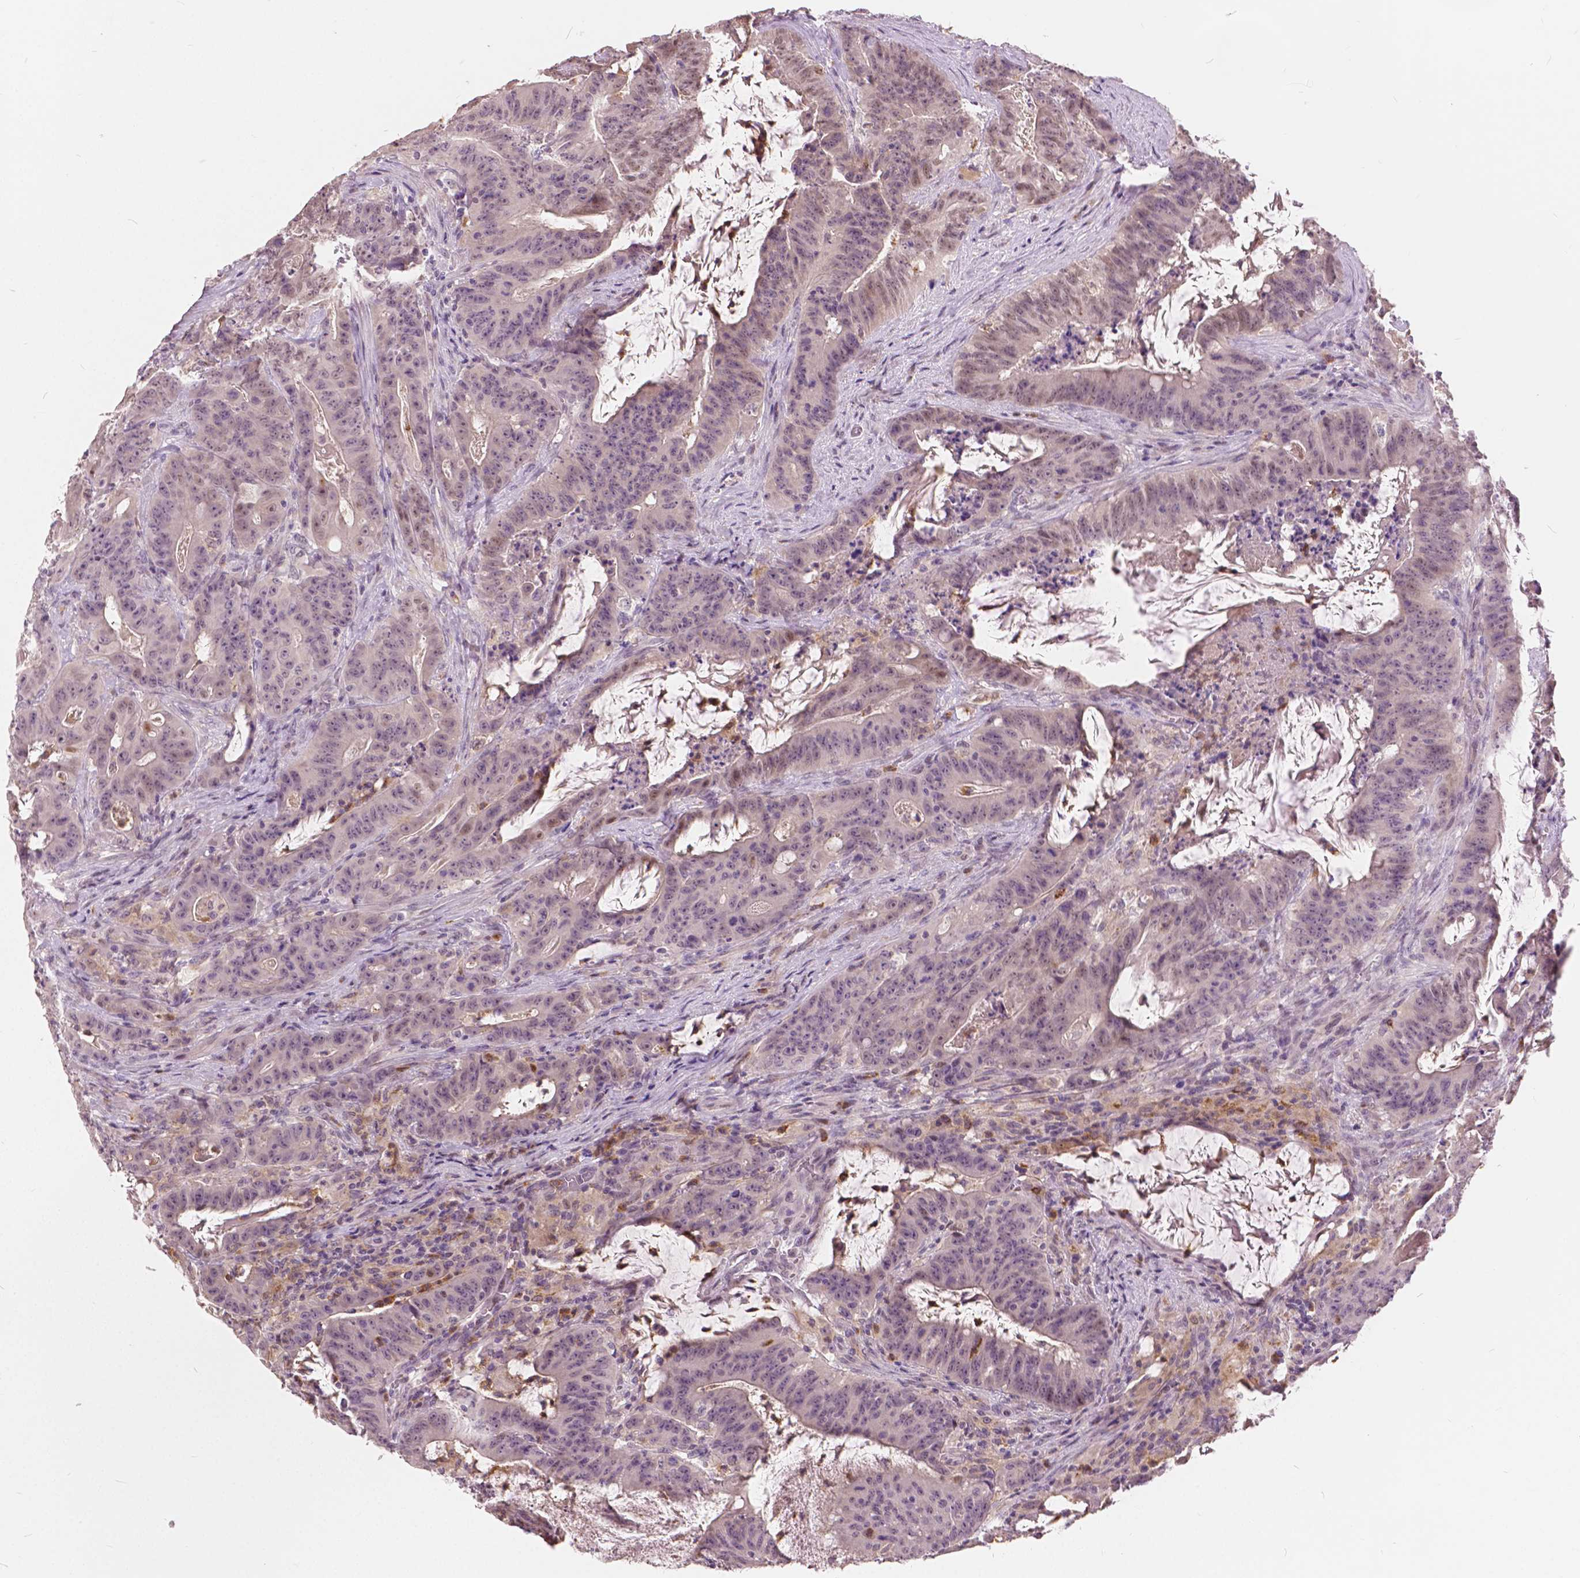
{"staining": {"intensity": "weak", "quantity": "25%-75%", "location": "nuclear"}, "tissue": "colorectal cancer", "cell_type": "Tumor cells", "image_type": "cancer", "snomed": [{"axis": "morphology", "description": "Adenocarcinoma, NOS"}, {"axis": "topography", "description": "Colon"}], "caption": "Weak nuclear staining for a protein is seen in about 25%-75% of tumor cells of adenocarcinoma (colorectal) using immunohistochemistry.", "gene": "DLX6", "patient": {"sex": "male", "age": 33}}